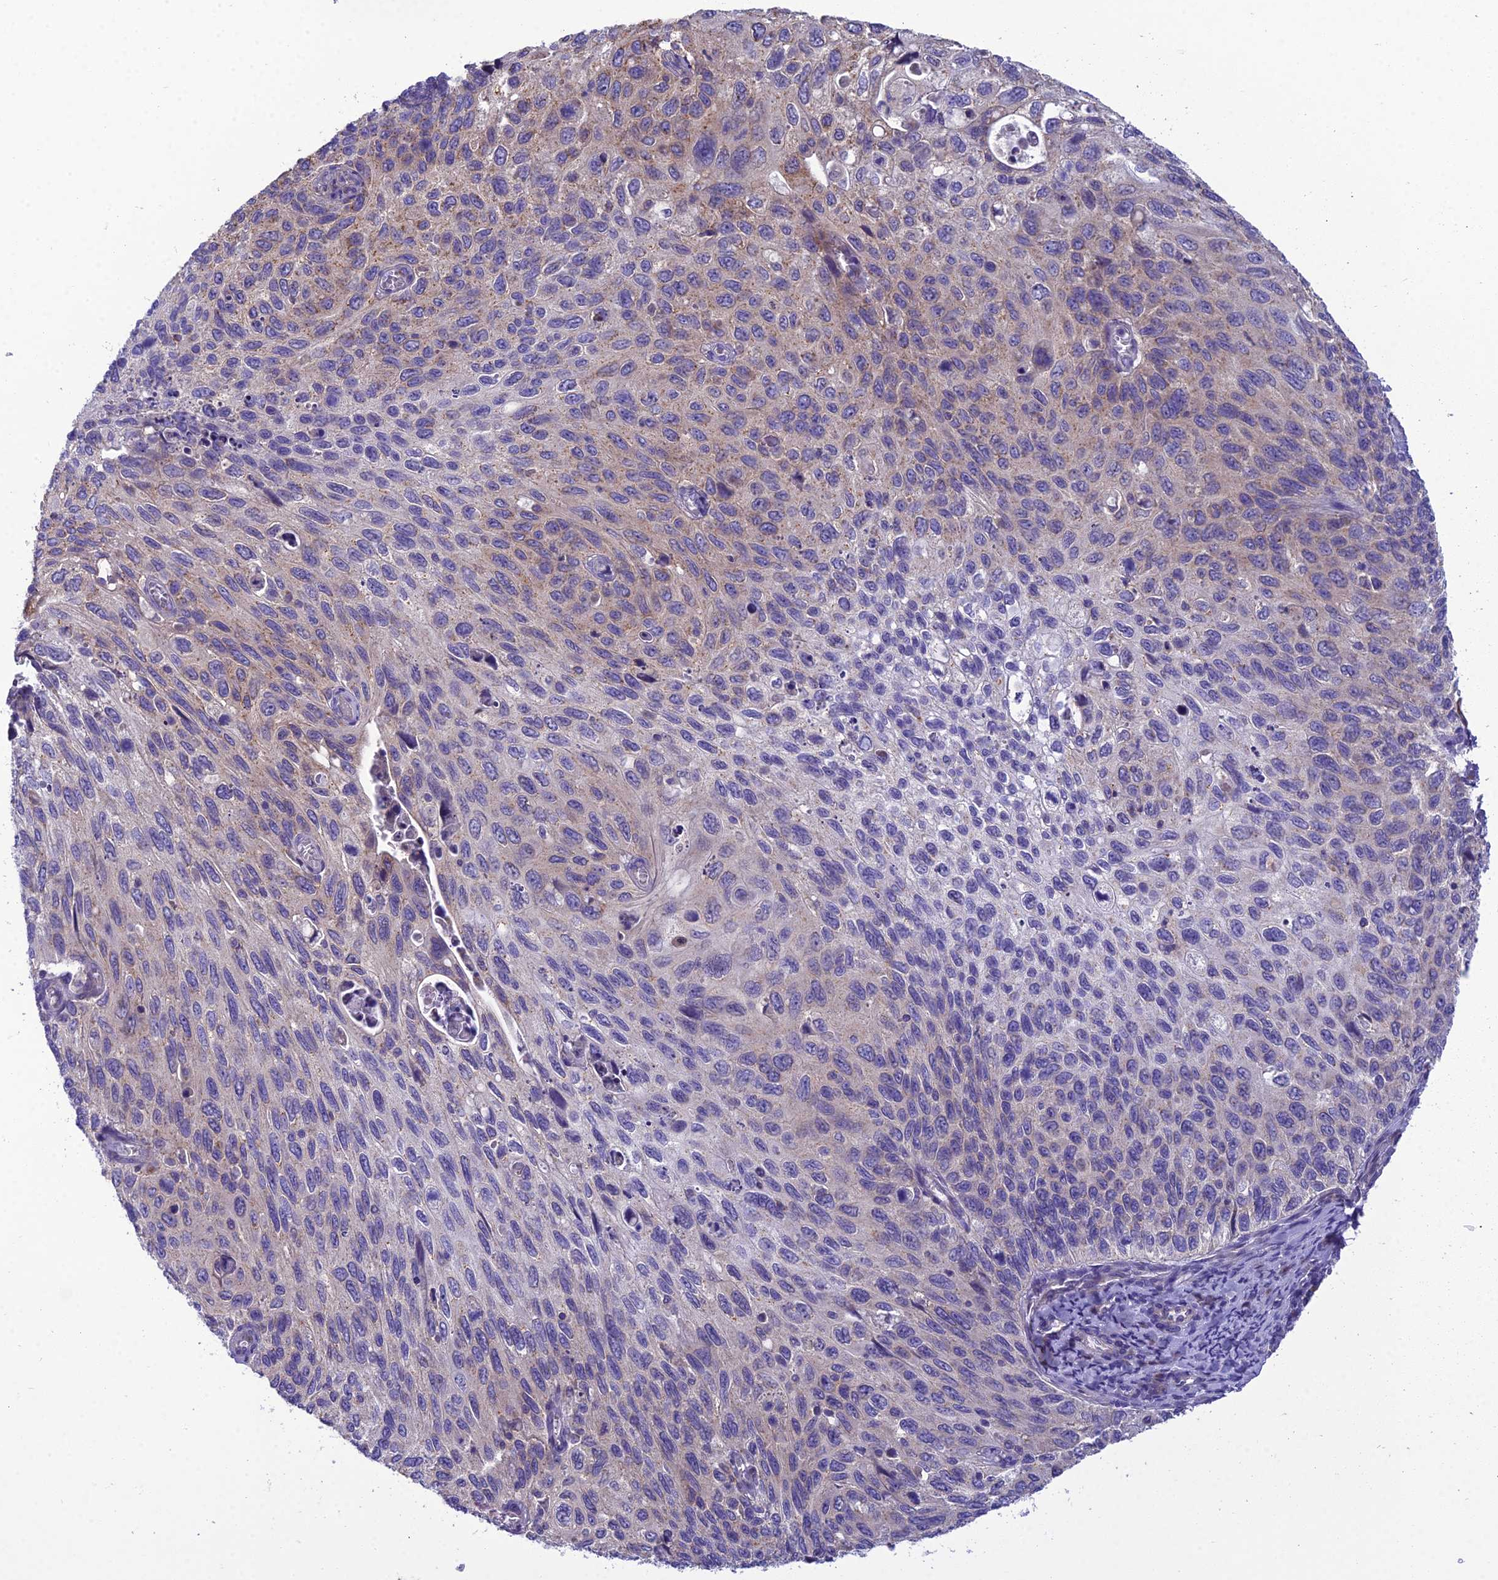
{"staining": {"intensity": "weak", "quantity": "25%-75%", "location": "cytoplasmic/membranous"}, "tissue": "cervical cancer", "cell_type": "Tumor cells", "image_type": "cancer", "snomed": [{"axis": "morphology", "description": "Squamous cell carcinoma, NOS"}, {"axis": "topography", "description": "Cervix"}], "caption": "Immunohistochemical staining of cervical cancer (squamous cell carcinoma) shows weak cytoplasmic/membranous protein expression in about 25%-75% of tumor cells.", "gene": "GOLPH3", "patient": {"sex": "female", "age": 70}}